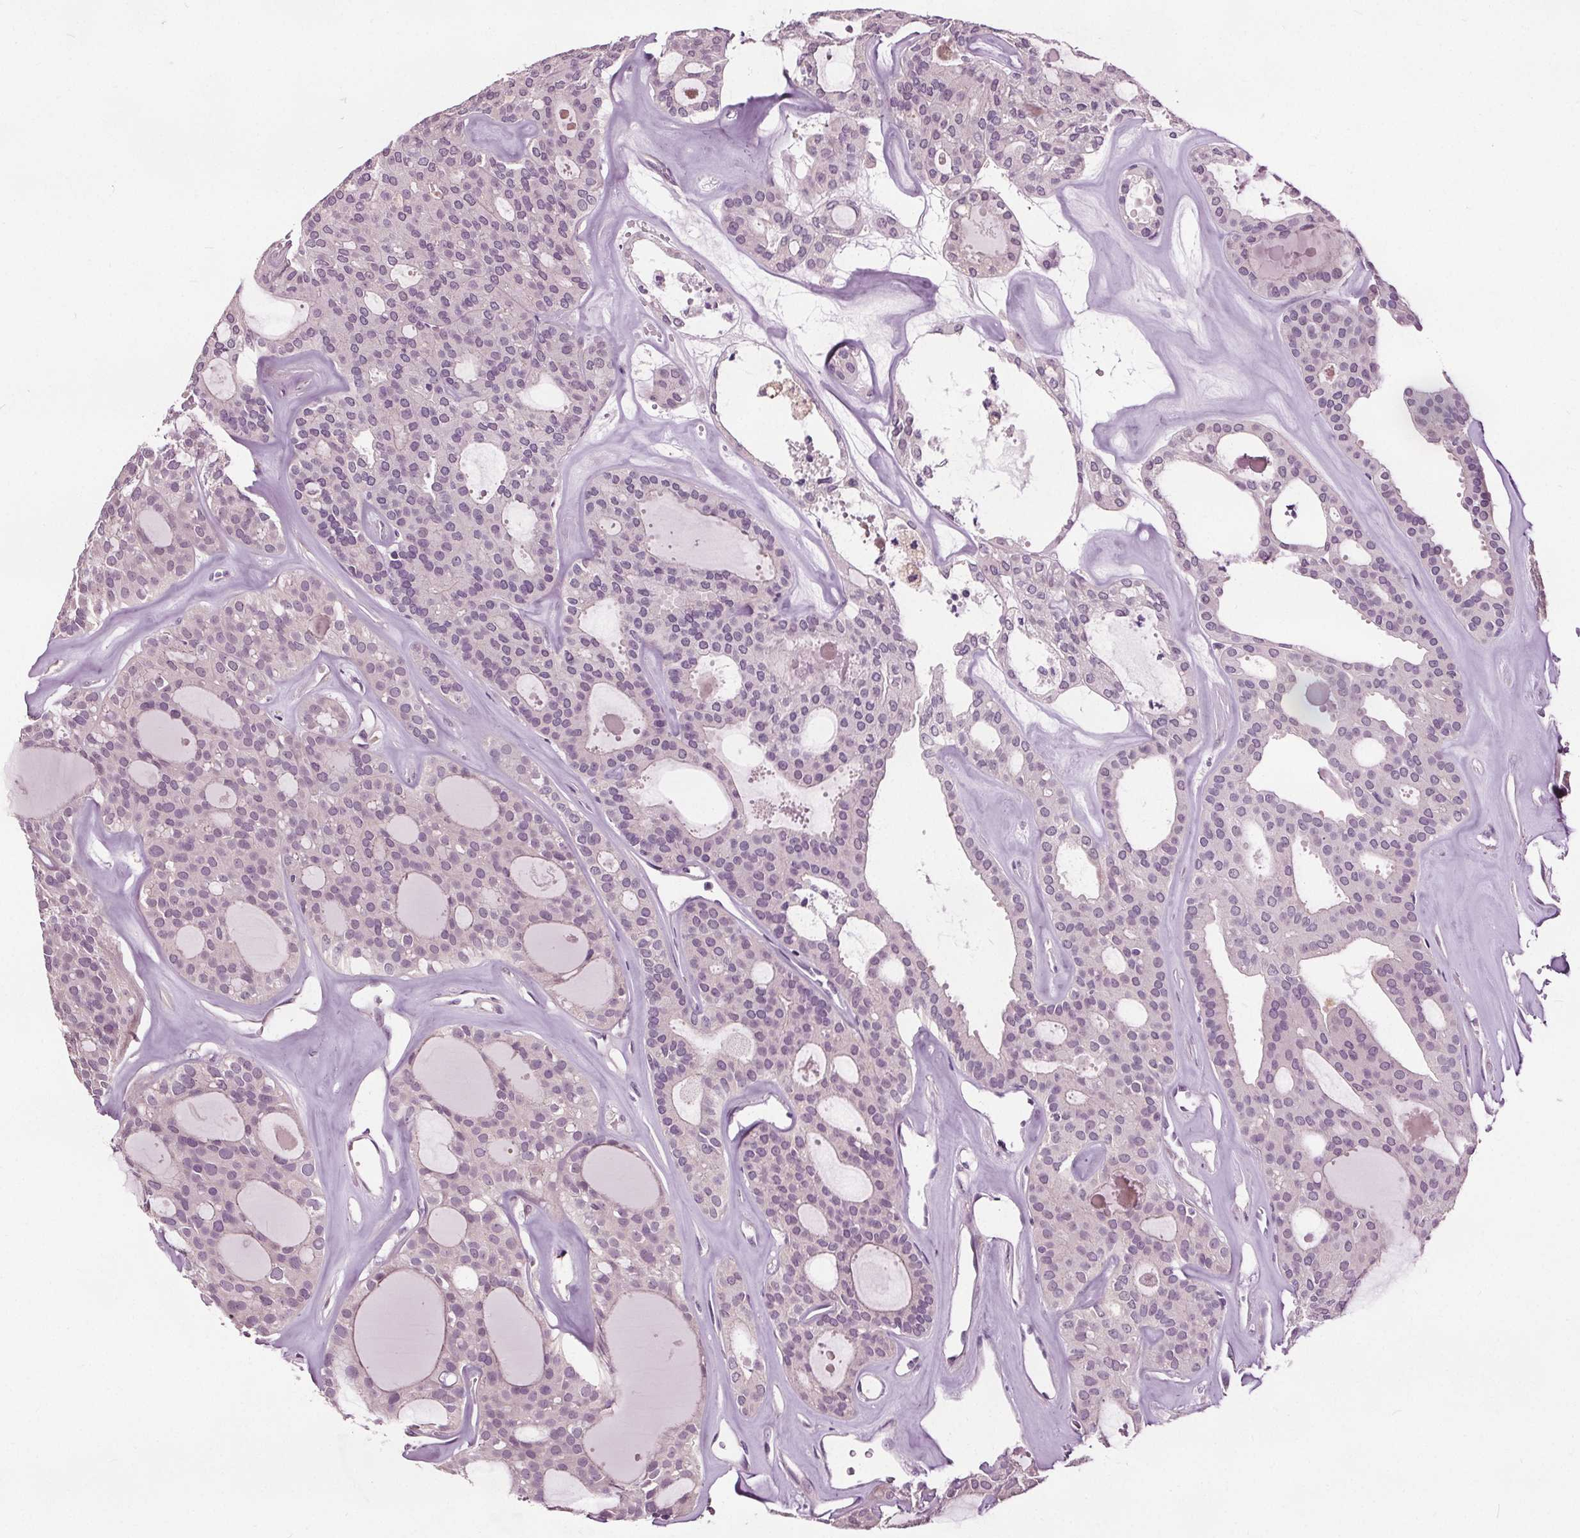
{"staining": {"intensity": "negative", "quantity": "none", "location": "none"}, "tissue": "thyroid cancer", "cell_type": "Tumor cells", "image_type": "cancer", "snomed": [{"axis": "morphology", "description": "Follicular adenoma carcinoma, NOS"}, {"axis": "topography", "description": "Thyroid gland"}], "caption": "Tumor cells are negative for protein expression in human follicular adenoma carcinoma (thyroid).", "gene": "RASA1", "patient": {"sex": "male", "age": 75}}